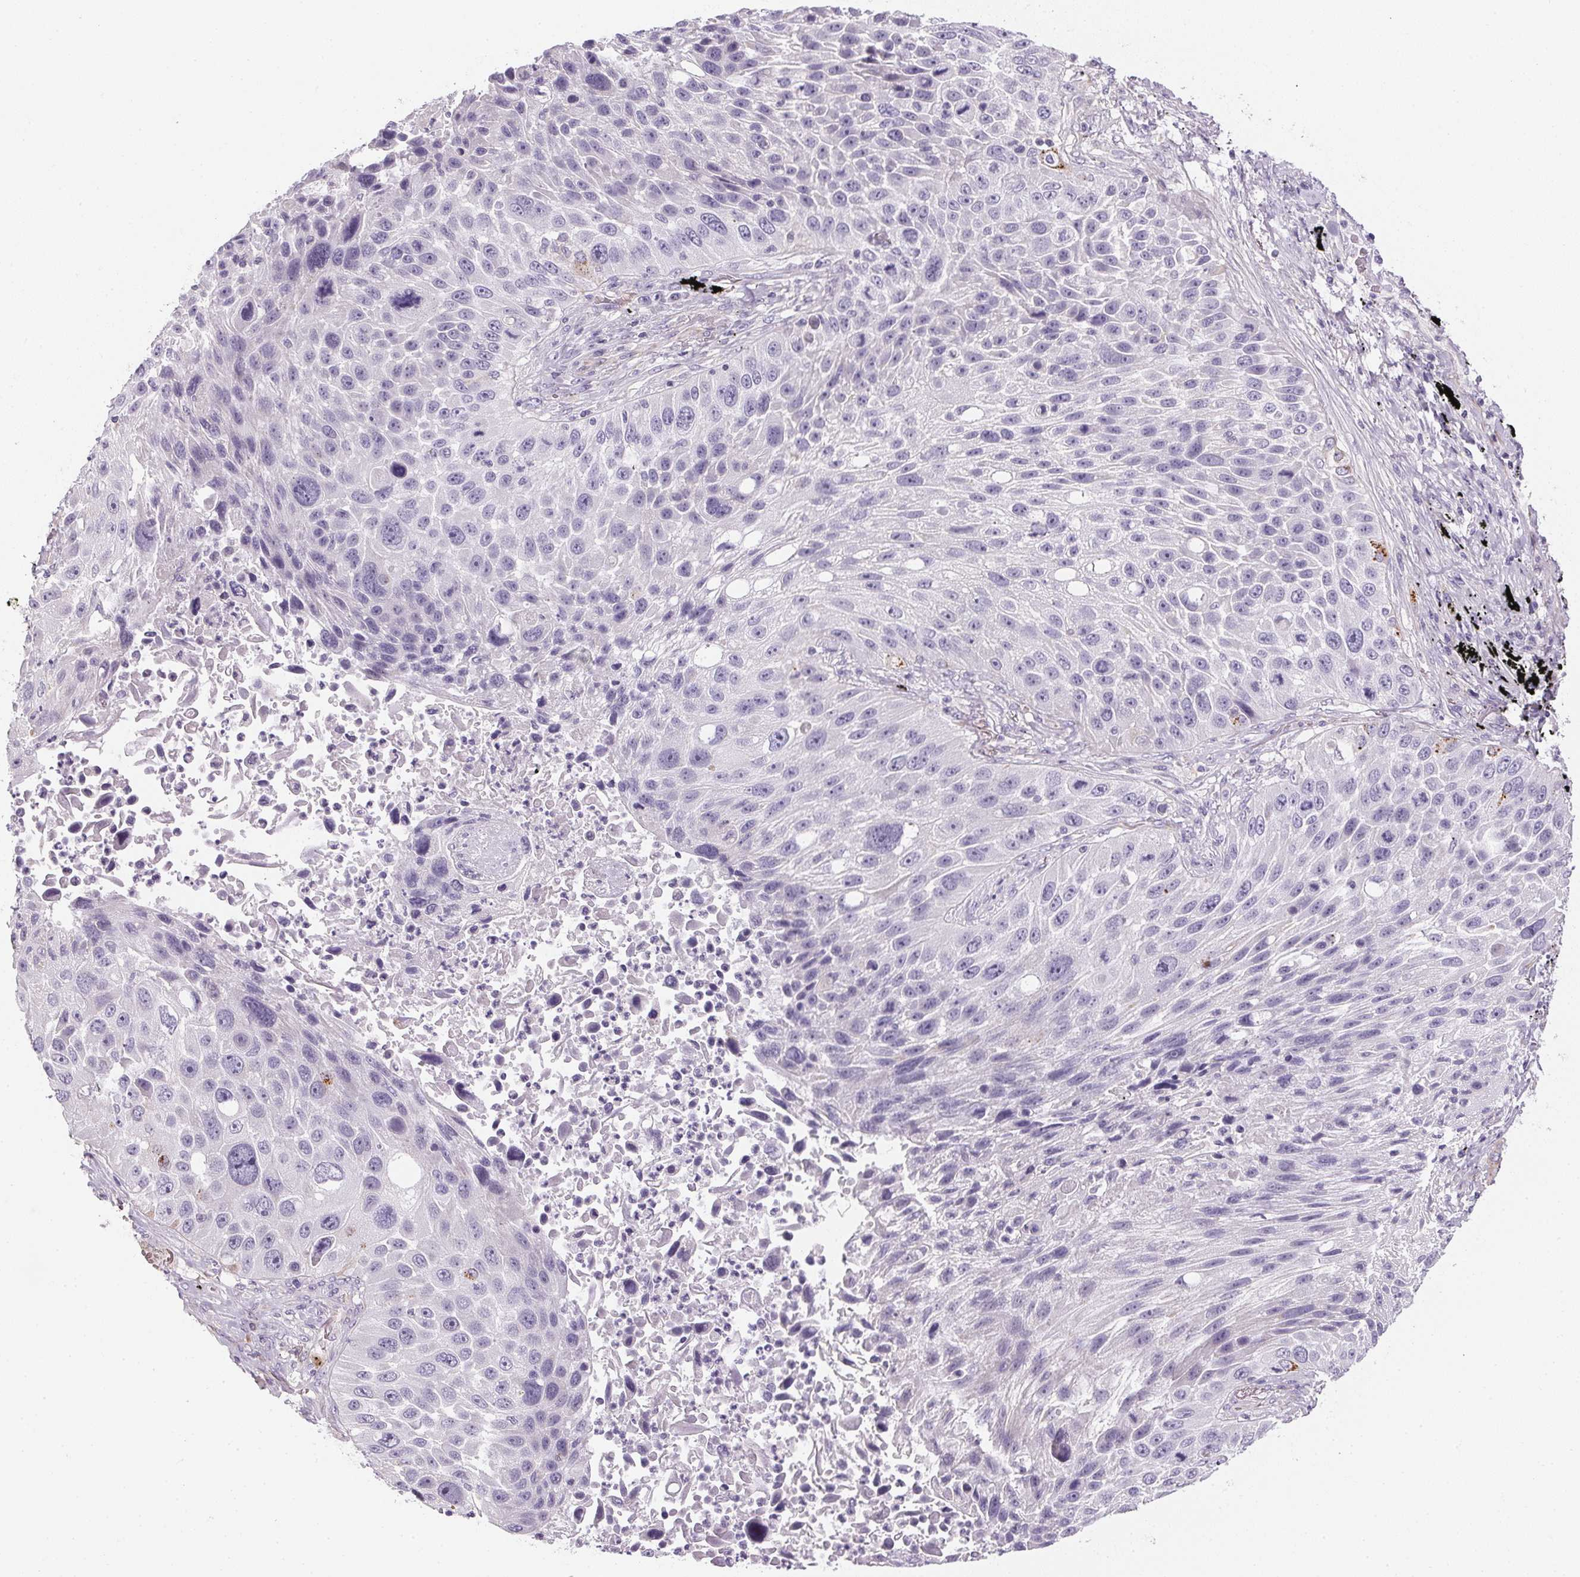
{"staining": {"intensity": "negative", "quantity": "none", "location": "none"}, "tissue": "lung cancer", "cell_type": "Tumor cells", "image_type": "cancer", "snomed": [{"axis": "morphology", "description": "Normal morphology"}, {"axis": "morphology", "description": "Squamous cell carcinoma, NOS"}, {"axis": "topography", "description": "Lymph node"}, {"axis": "topography", "description": "Lung"}], "caption": "Immunohistochemical staining of human squamous cell carcinoma (lung) exhibits no significant expression in tumor cells. (Immunohistochemistry (ihc), brightfield microscopy, high magnification).", "gene": "SMYD1", "patient": {"sex": "male", "age": 67}}